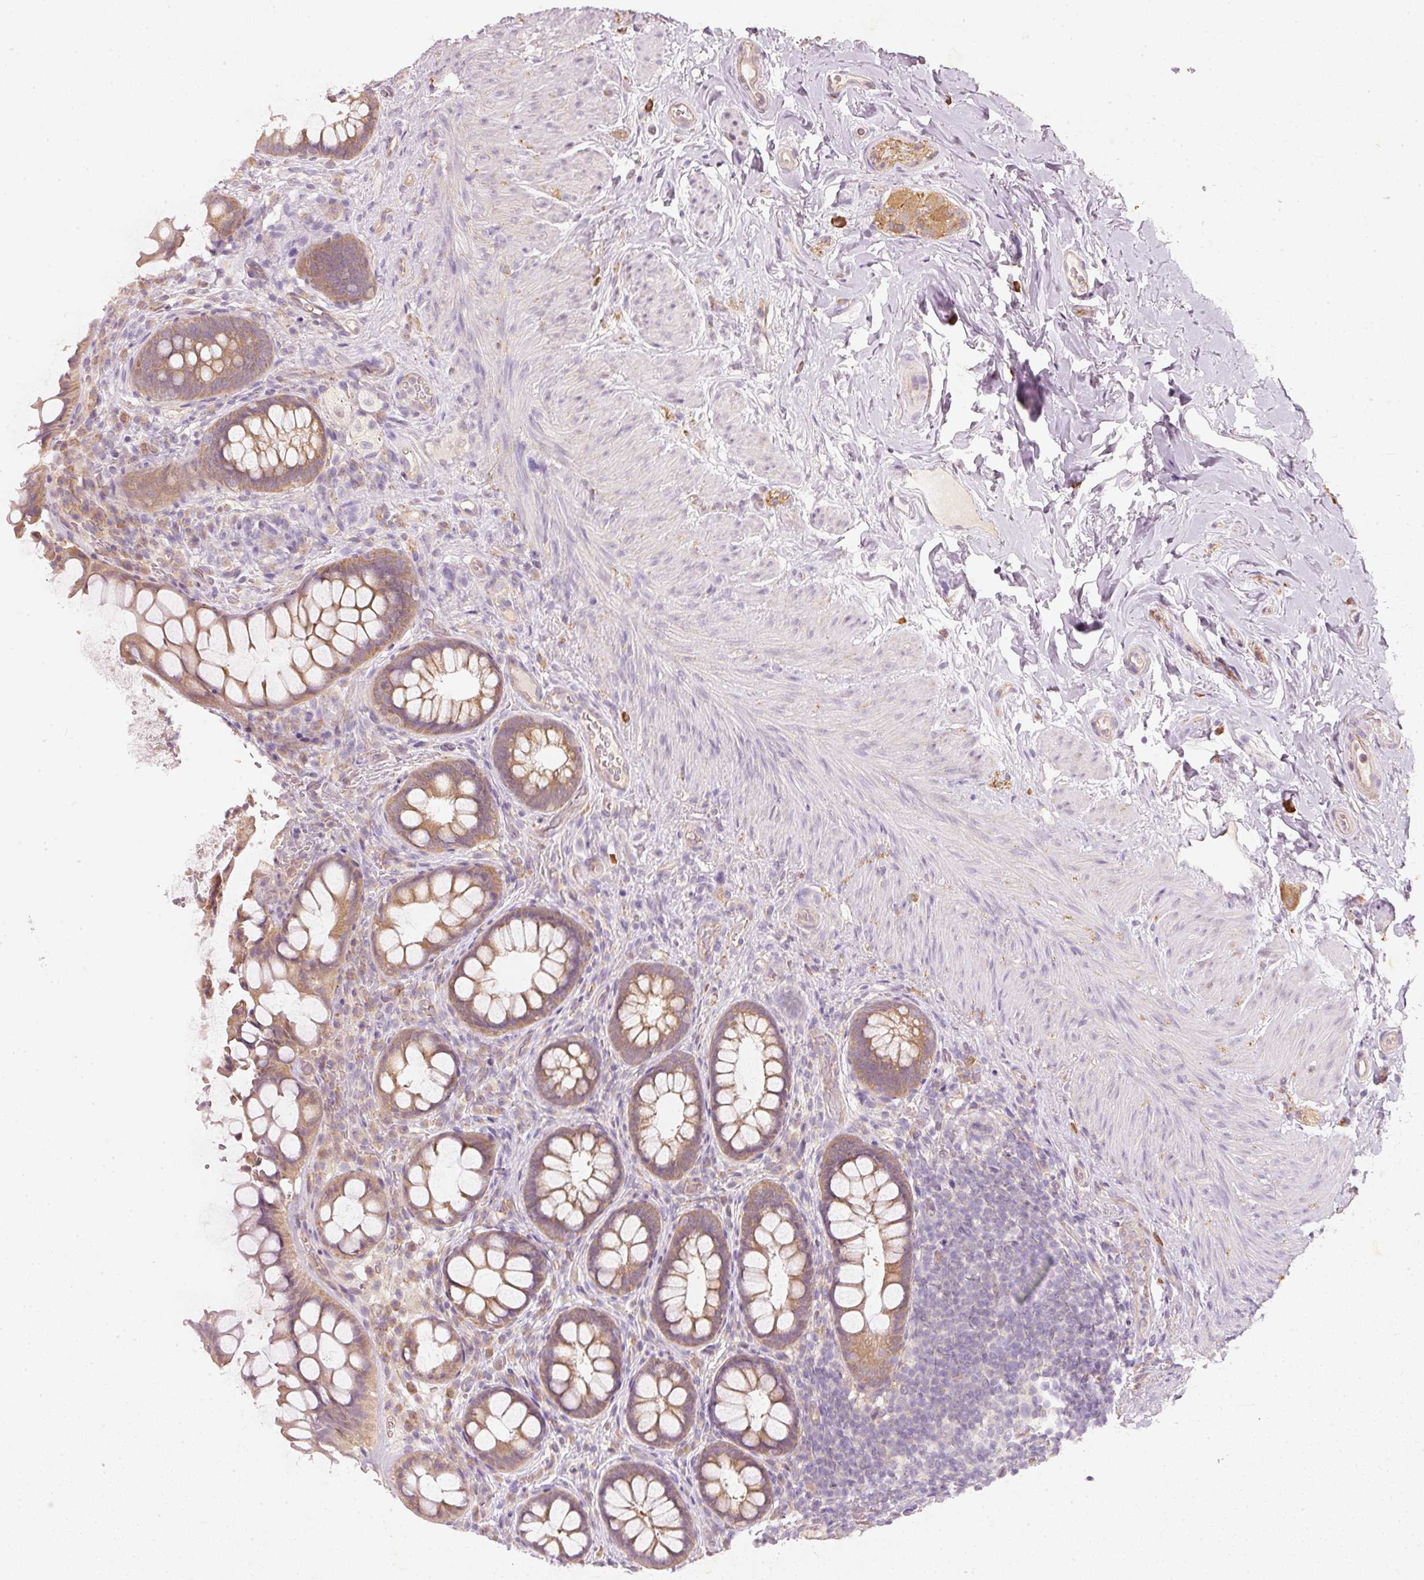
{"staining": {"intensity": "weak", "quantity": ">75%", "location": "cytoplasmic/membranous"}, "tissue": "rectum", "cell_type": "Glandular cells", "image_type": "normal", "snomed": [{"axis": "morphology", "description": "Normal tissue, NOS"}, {"axis": "topography", "description": "Rectum"}, {"axis": "topography", "description": "Peripheral nerve tissue"}], "caption": "The micrograph shows immunohistochemical staining of unremarkable rectum. There is weak cytoplasmic/membranous staining is seen in approximately >75% of glandular cells. The staining was performed using DAB (3,3'-diaminobenzidine) to visualize the protein expression in brown, while the nuclei were stained in blue with hematoxylin (Magnification: 20x).", "gene": "RGL2", "patient": {"sex": "female", "age": 69}}